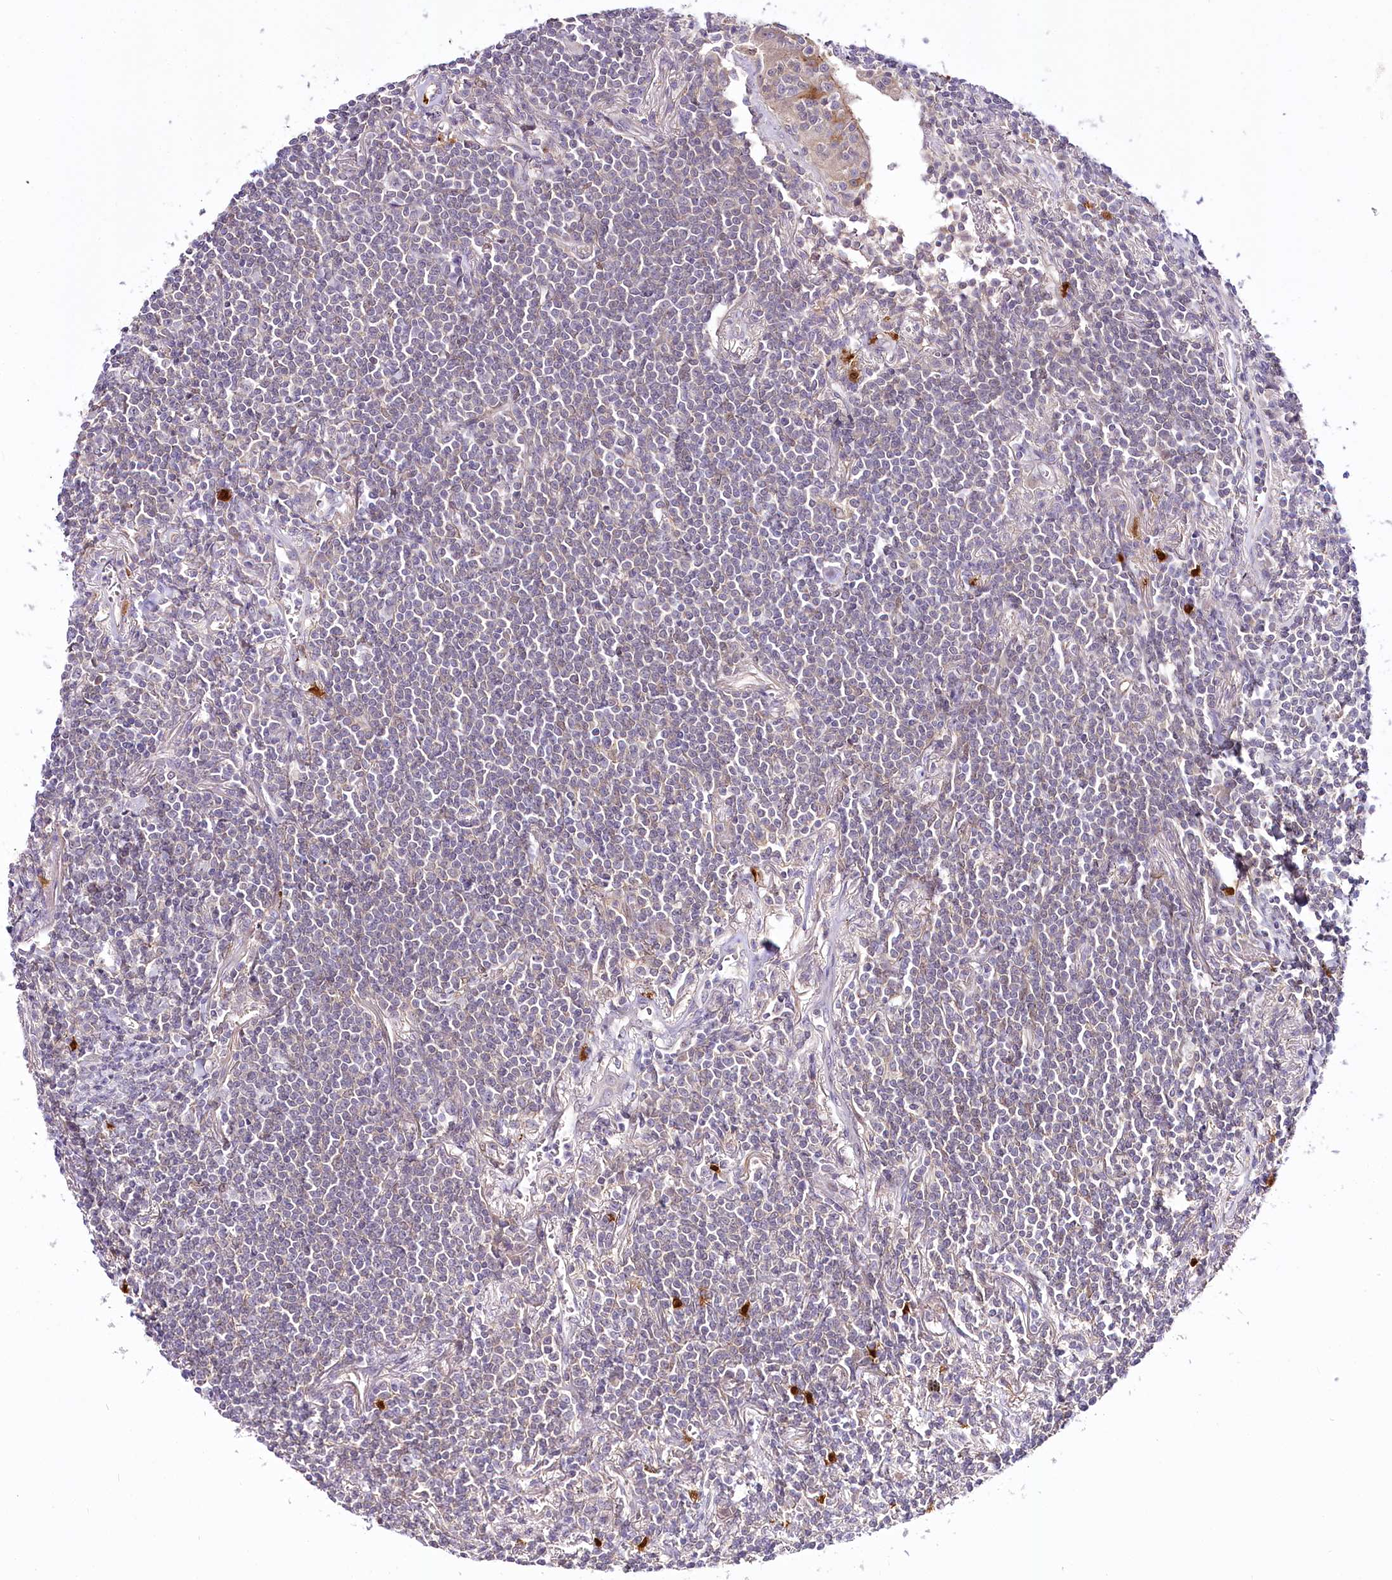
{"staining": {"intensity": "negative", "quantity": "none", "location": "none"}, "tissue": "lymphoma", "cell_type": "Tumor cells", "image_type": "cancer", "snomed": [{"axis": "morphology", "description": "Malignant lymphoma, non-Hodgkin's type, Low grade"}, {"axis": "topography", "description": "Lung"}], "caption": "A micrograph of lymphoma stained for a protein shows no brown staining in tumor cells. (DAB immunohistochemistry with hematoxylin counter stain).", "gene": "VWA5A", "patient": {"sex": "female", "age": 71}}